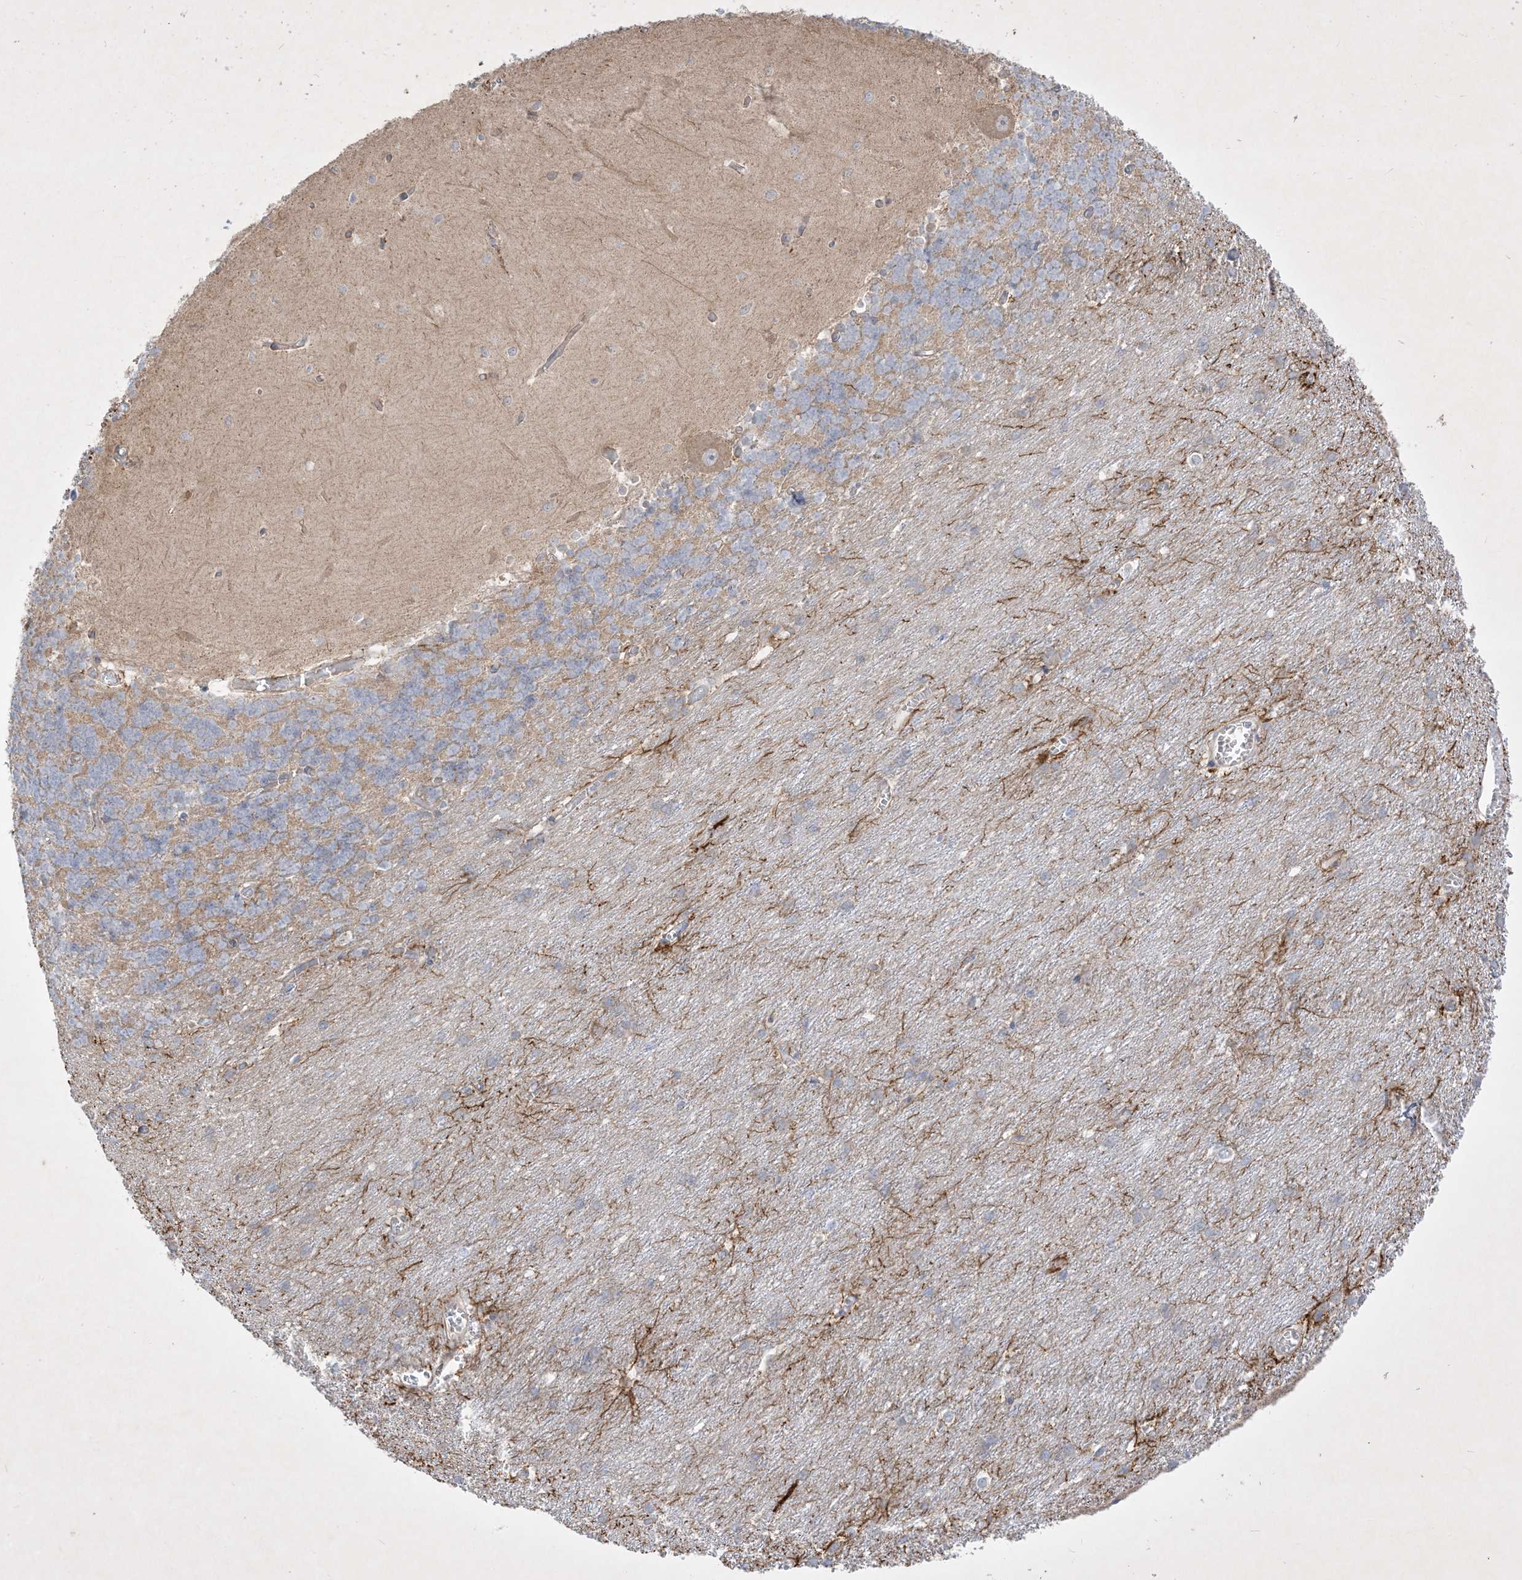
{"staining": {"intensity": "weak", "quantity": "25%-75%", "location": "cytoplasmic/membranous"}, "tissue": "cerebellum", "cell_type": "Cells in granular layer", "image_type": "normal", "snomed": [{"axis": "morphology", "description": "Normal tissue, NOS"}, {"axis": "topography", "description": "Cerebellum"}], "caption": "IHC micrograph of benign cerebellum: human cerebellum stained using immunohistochemistry (IHC) shows low levels of weak protein expression localized specifically in the cytoplasmic/membranous of cells in granular layer, appearing as a cytoplasmic/membranous brown color.", "gene": "PLEKHA3", "patient": {"sex": "male", "age": 37}}